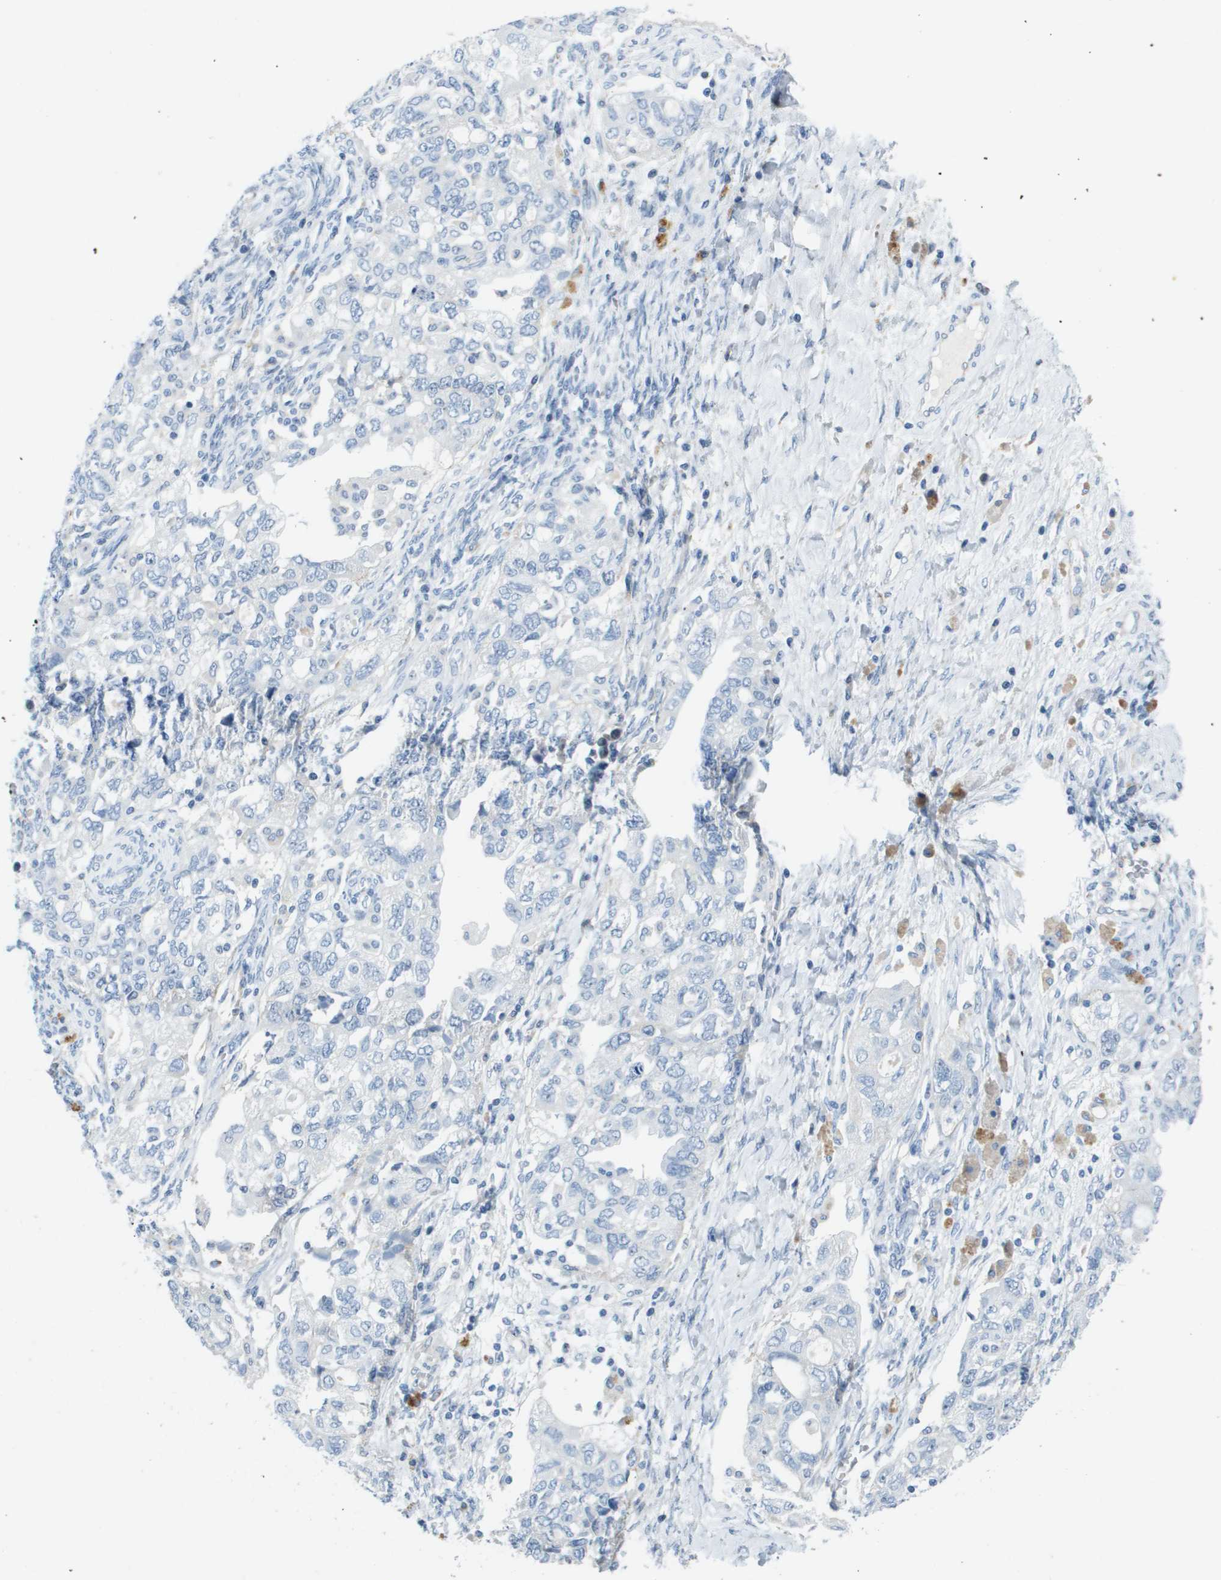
{"staining": {"intensity": "negative", "quantity": "none", "location": "none"}, "tissue": "ovarian cancer", "cell_type": "Tumor cells", "image_type": "cancer", "snomed": [{"axis": "morphology", "description": "Carcinoma, NOS"}, {"axis": "morphology", "description": "Cystadenocarcinoma, serous, NOS"}, {"axis": "topography", "description": "Ovary"}], "caption": "Tumor cells are negative for protein expression in human serous cystadenocarcinoma (ovarian). (Brightfield microscopy of DAB immunohistochemistry (IHC) at high magnification).", "gene": "ITGA6", "patient": {"sex": "female", "age": 69}}